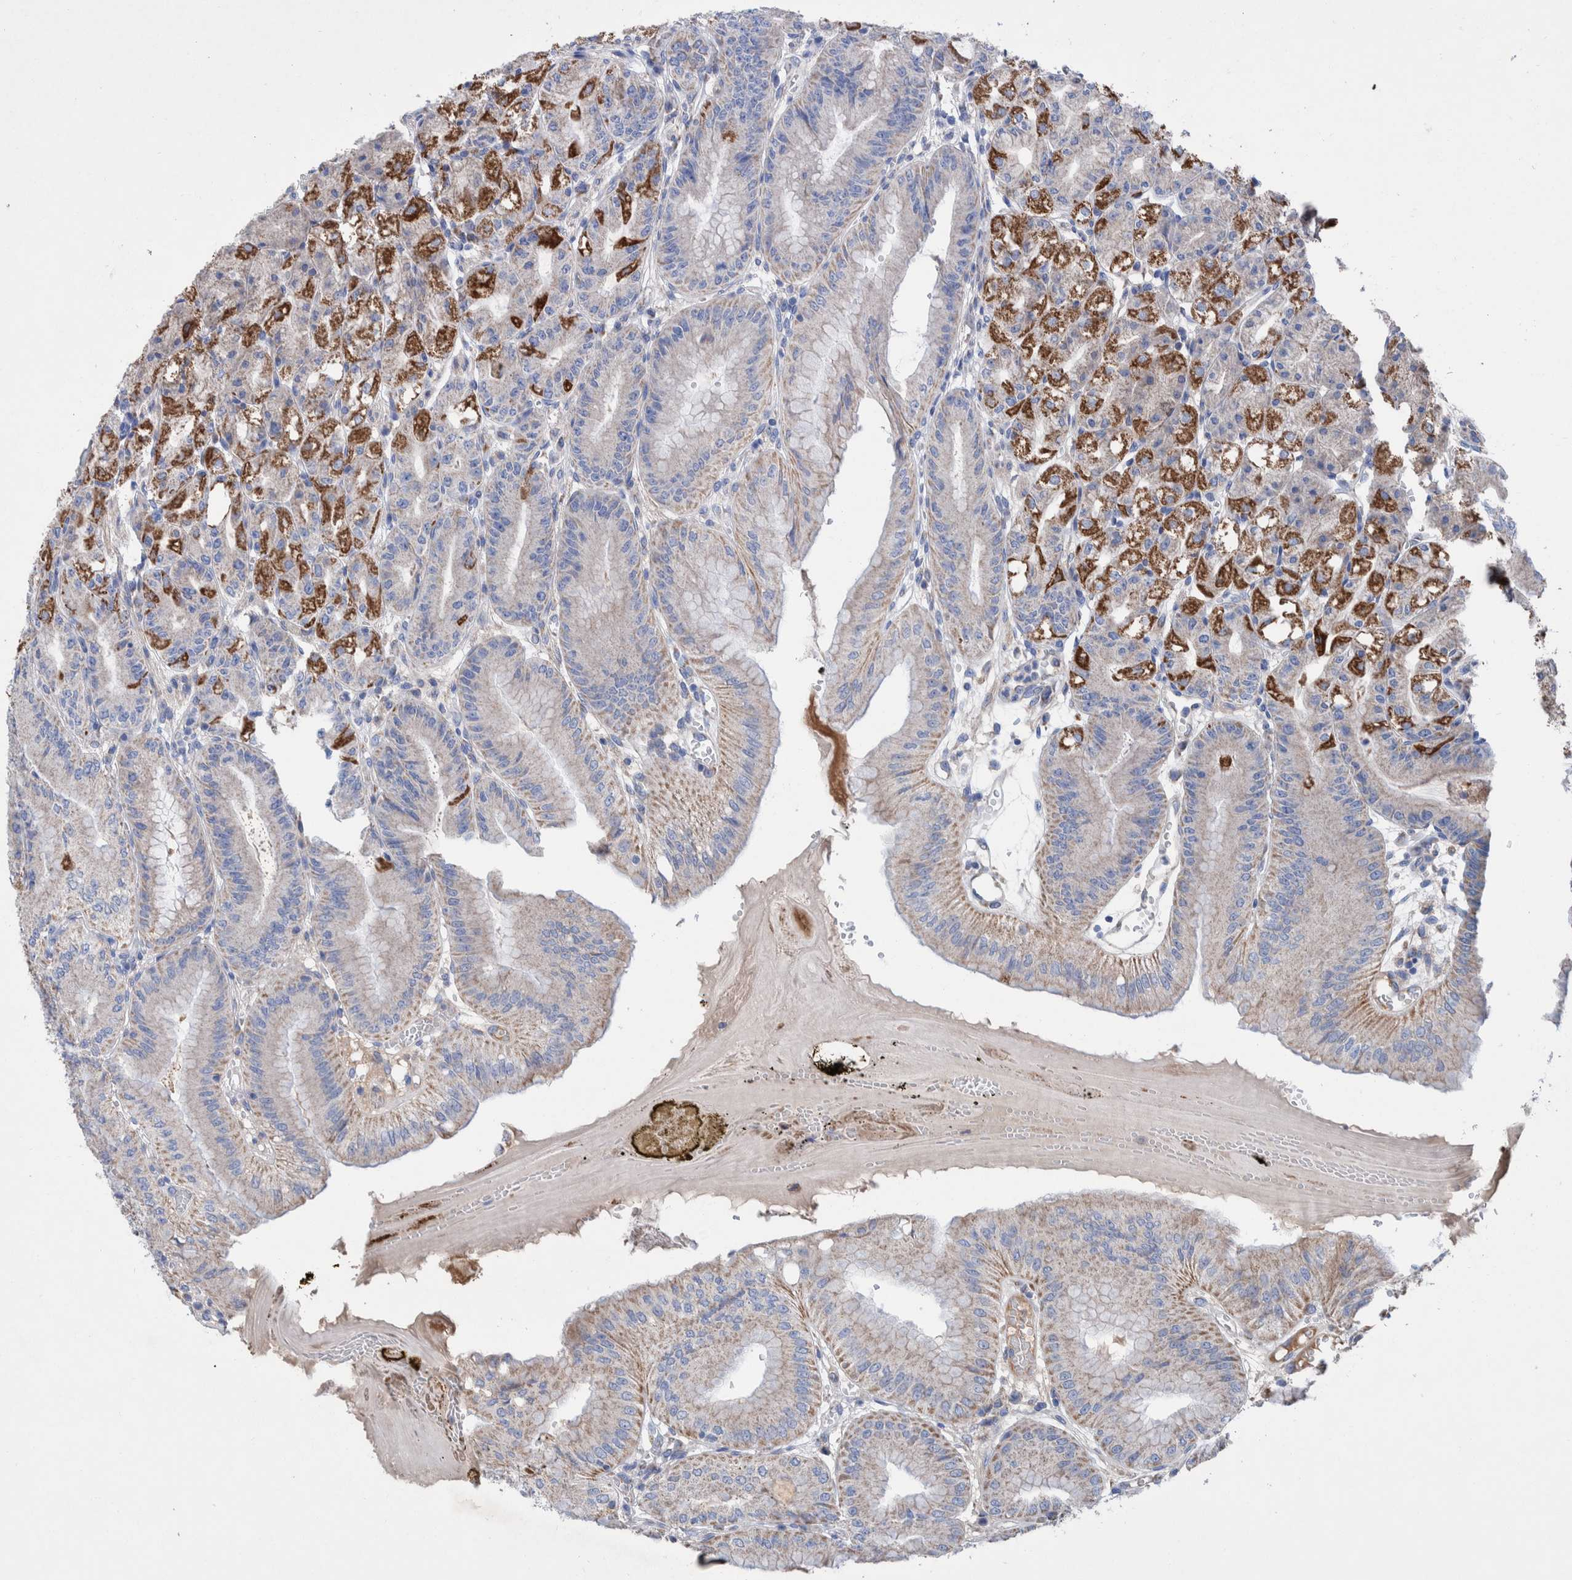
{"staining": {"intensity": "strong", "quantity": "25%-75%", "location": "cytoplasmic/membranous"}, "tissue": "stomach", "cell_type": "Glandular cells", "image_type": "normal", "snomed": [{"axis": "morphology", "description": "Normal tissue, NOS"}, {"axis": "topography", "description": "Stomach, lower"}], "caption": "Immunohistochemistry (IHC) micrograph of benign stomach stained for a protein (brown), which demonstrates high levels of strong cytoplasmic/membranous positivity in approximately 25%-75% of glandular cells.", "gene": "DECR1", "patient": {"sex": "male", "age": 71}}